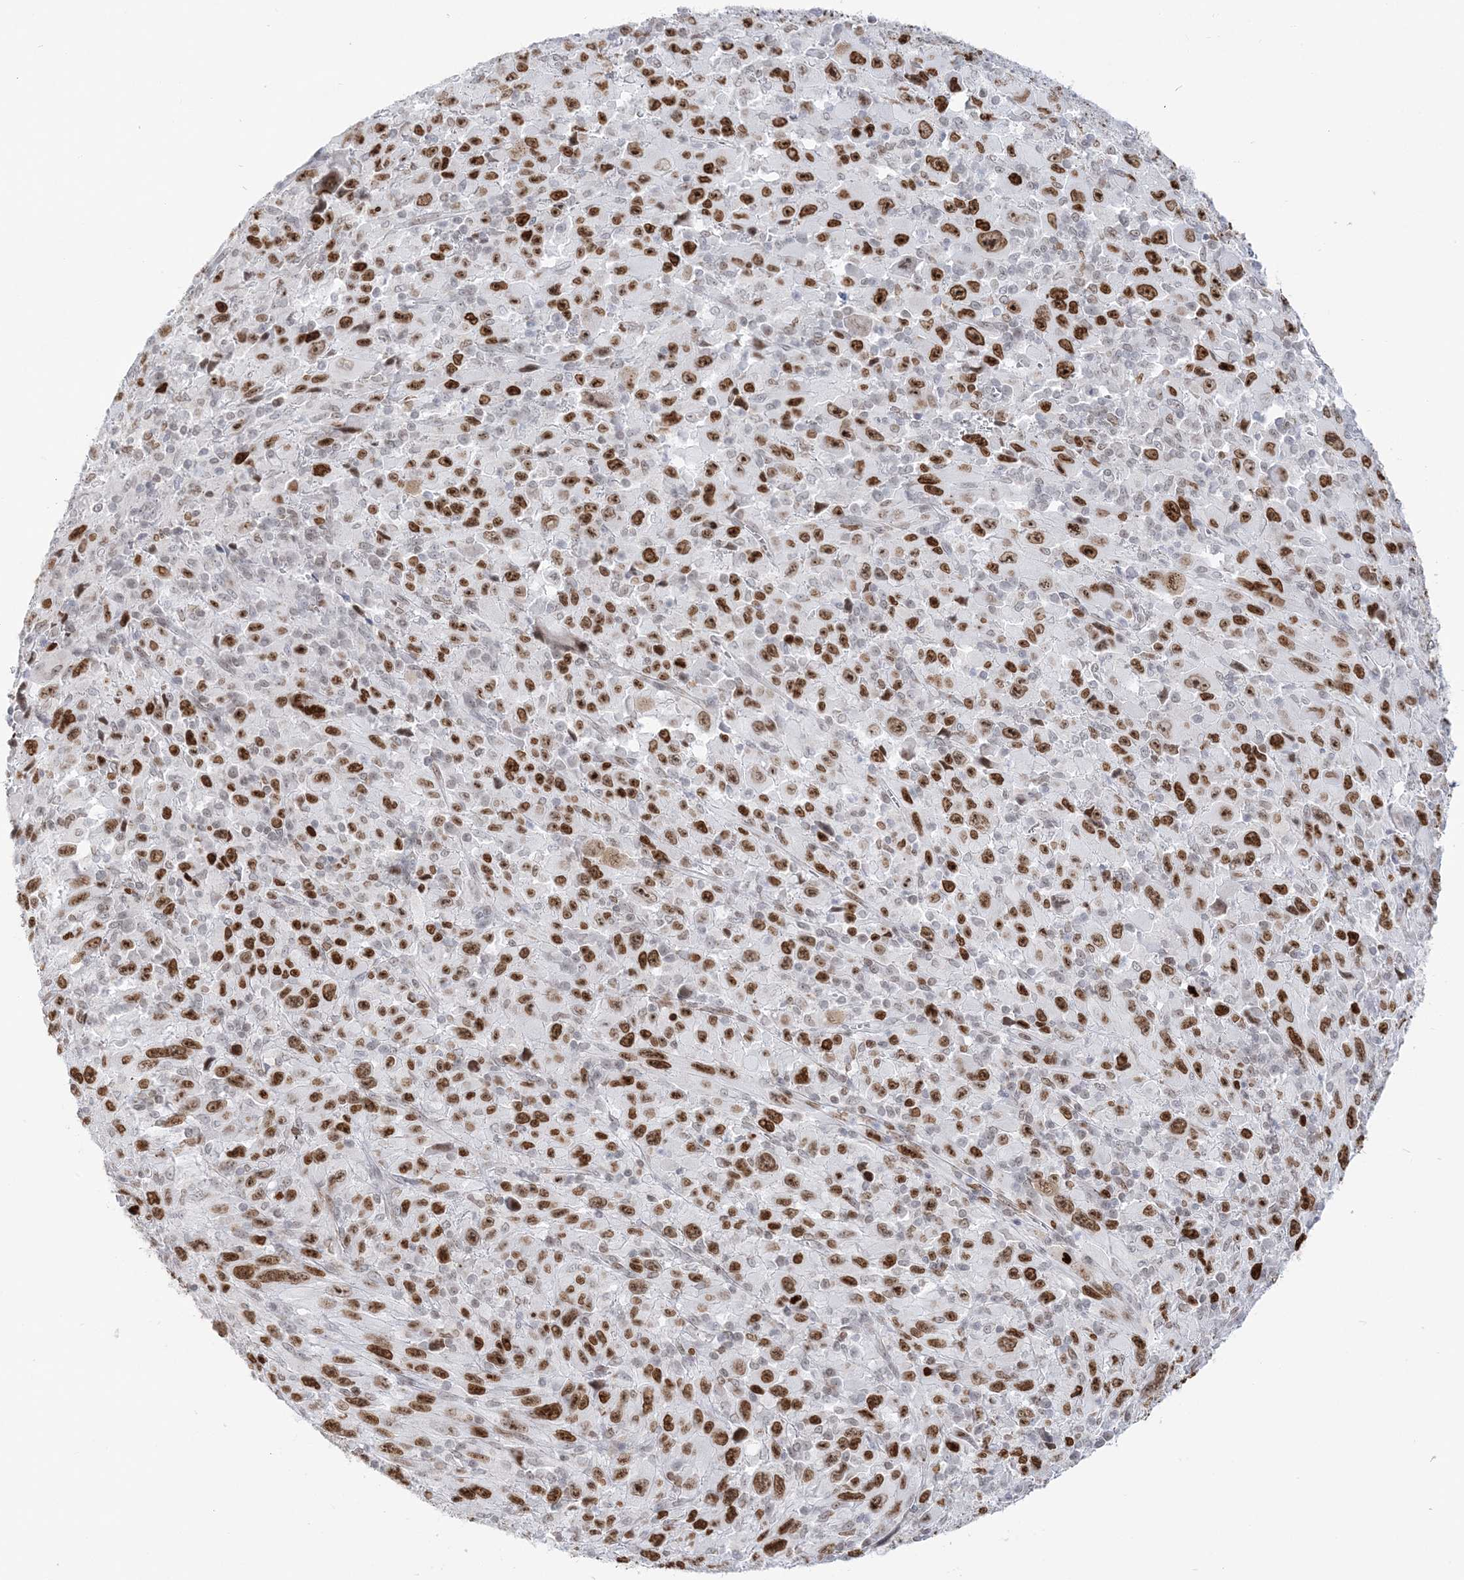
{"staining": {"intensity": "strong", "quantity": "25%-75%", "location": "nuclear"}, "tissue": "melanoma", "cell_type": "Tumor cells", "image_type": "cancer", "snomed": [{"axis": "morphology", "description": "Malignant melanoma, Metastatic site"}, {"axis": "topography", "description": "Skin"}], "caption": "Immunohistochemistry (IHC) (DAB) staining of human melanoma demonstrates strong nuclear protein staining in about 25%-75% of tumor cells. (IHC, brightfield microscopy, high magnification).", "gene": "DDX21", "patient": {"sex": "female", "age": 56}}